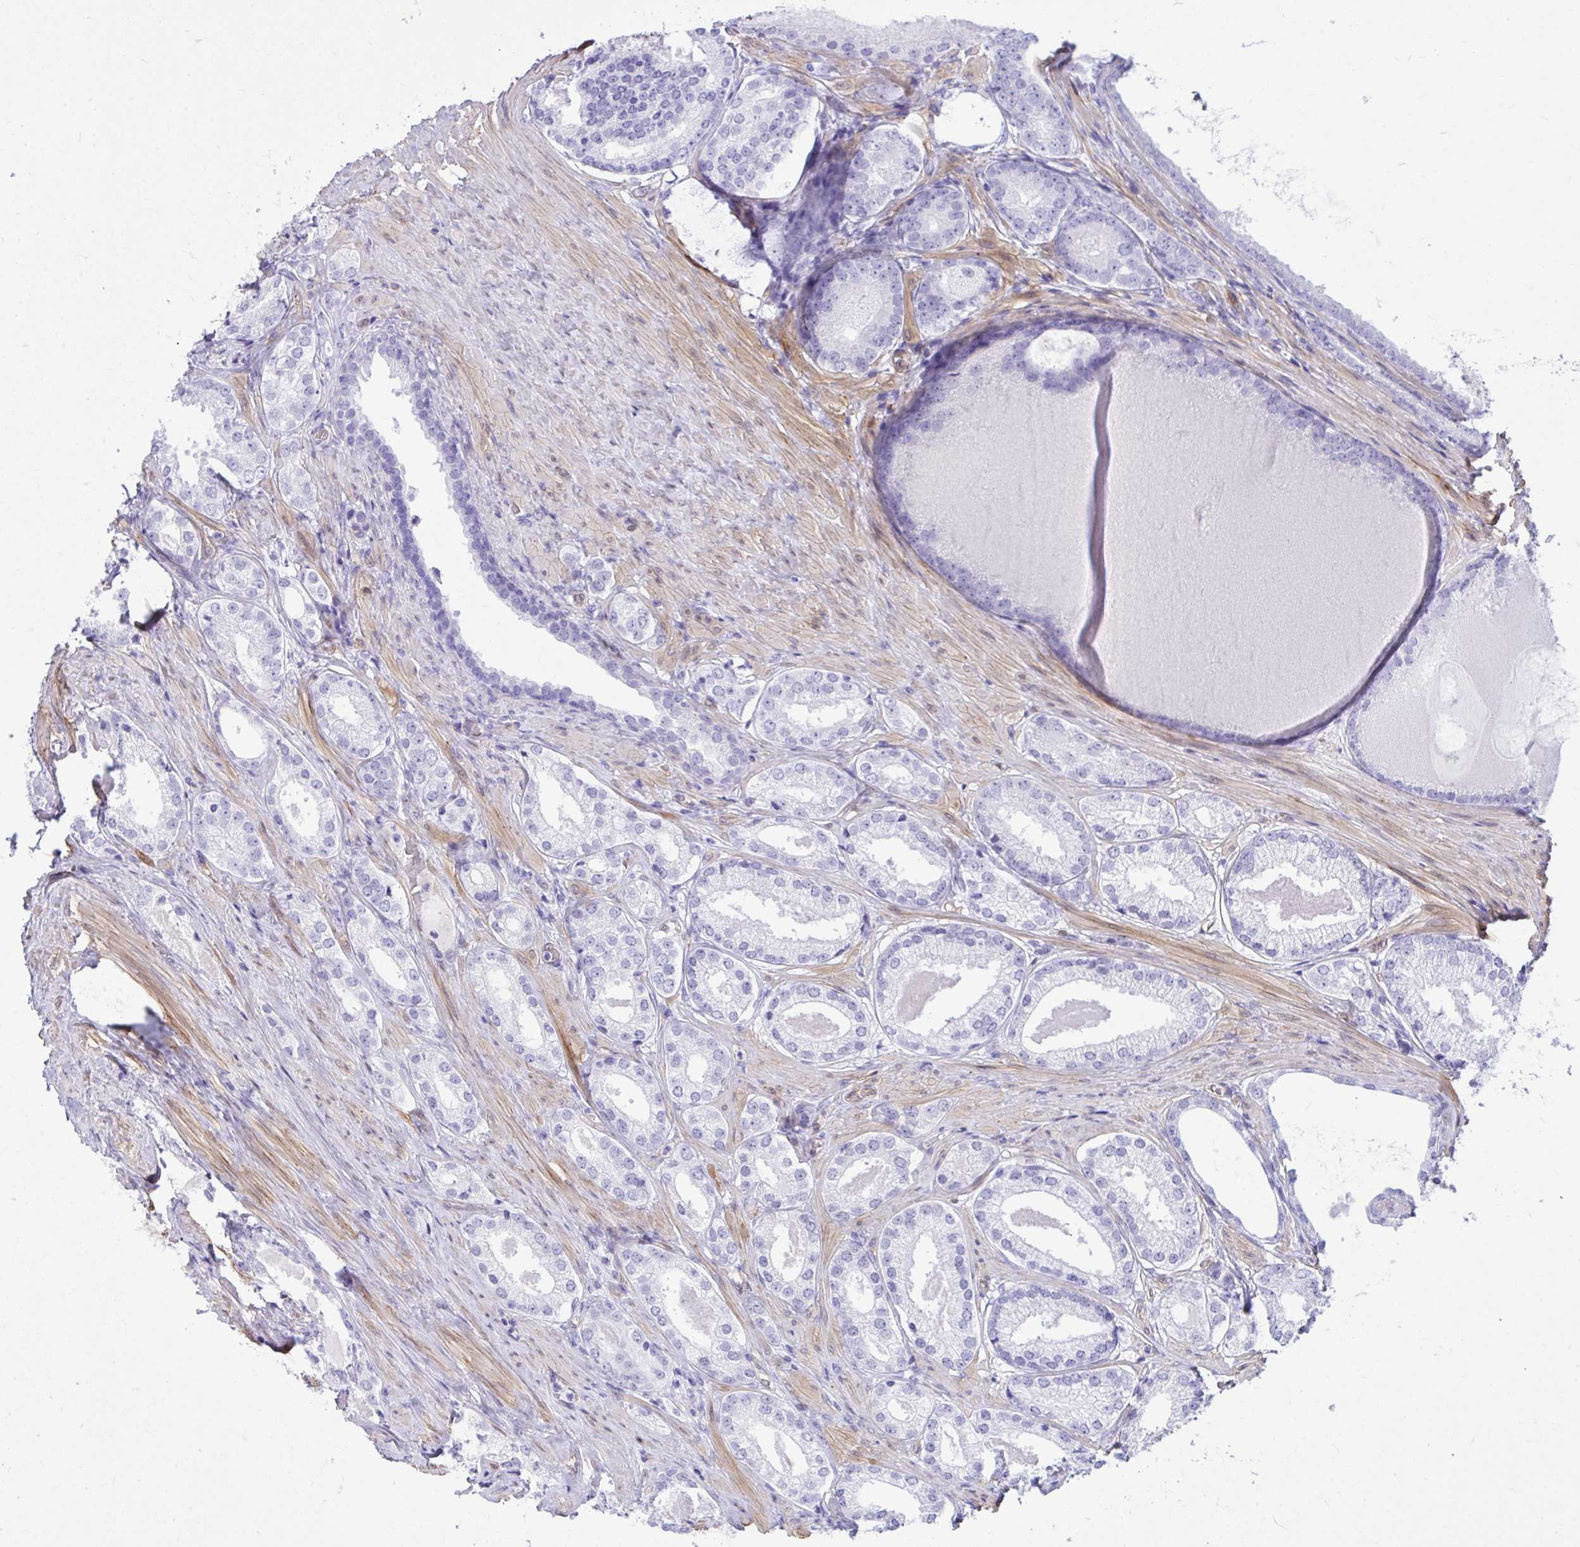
{"staining": {"intensity": "negative", "quantity": "none", "location": "none"}, "tissue": "prostate cancer", "cell_type": "Tumor cells", "image_type": "cancer", "snomed": [{"axis": "morphology", "description": "Adenocarcinoma, NOS"}, {"axis": "morphology", "description": "Adenocarcinoma, Low grade"}, {"axis": "topography", "description": "Prostate"}], "caption": "The photomicrograph reveals no significant positivity in tumor cells of low-grade adenocarcinoma (prostate).", "gene": "LIMS2", "patient": {"sex": "male", "age": 68}}